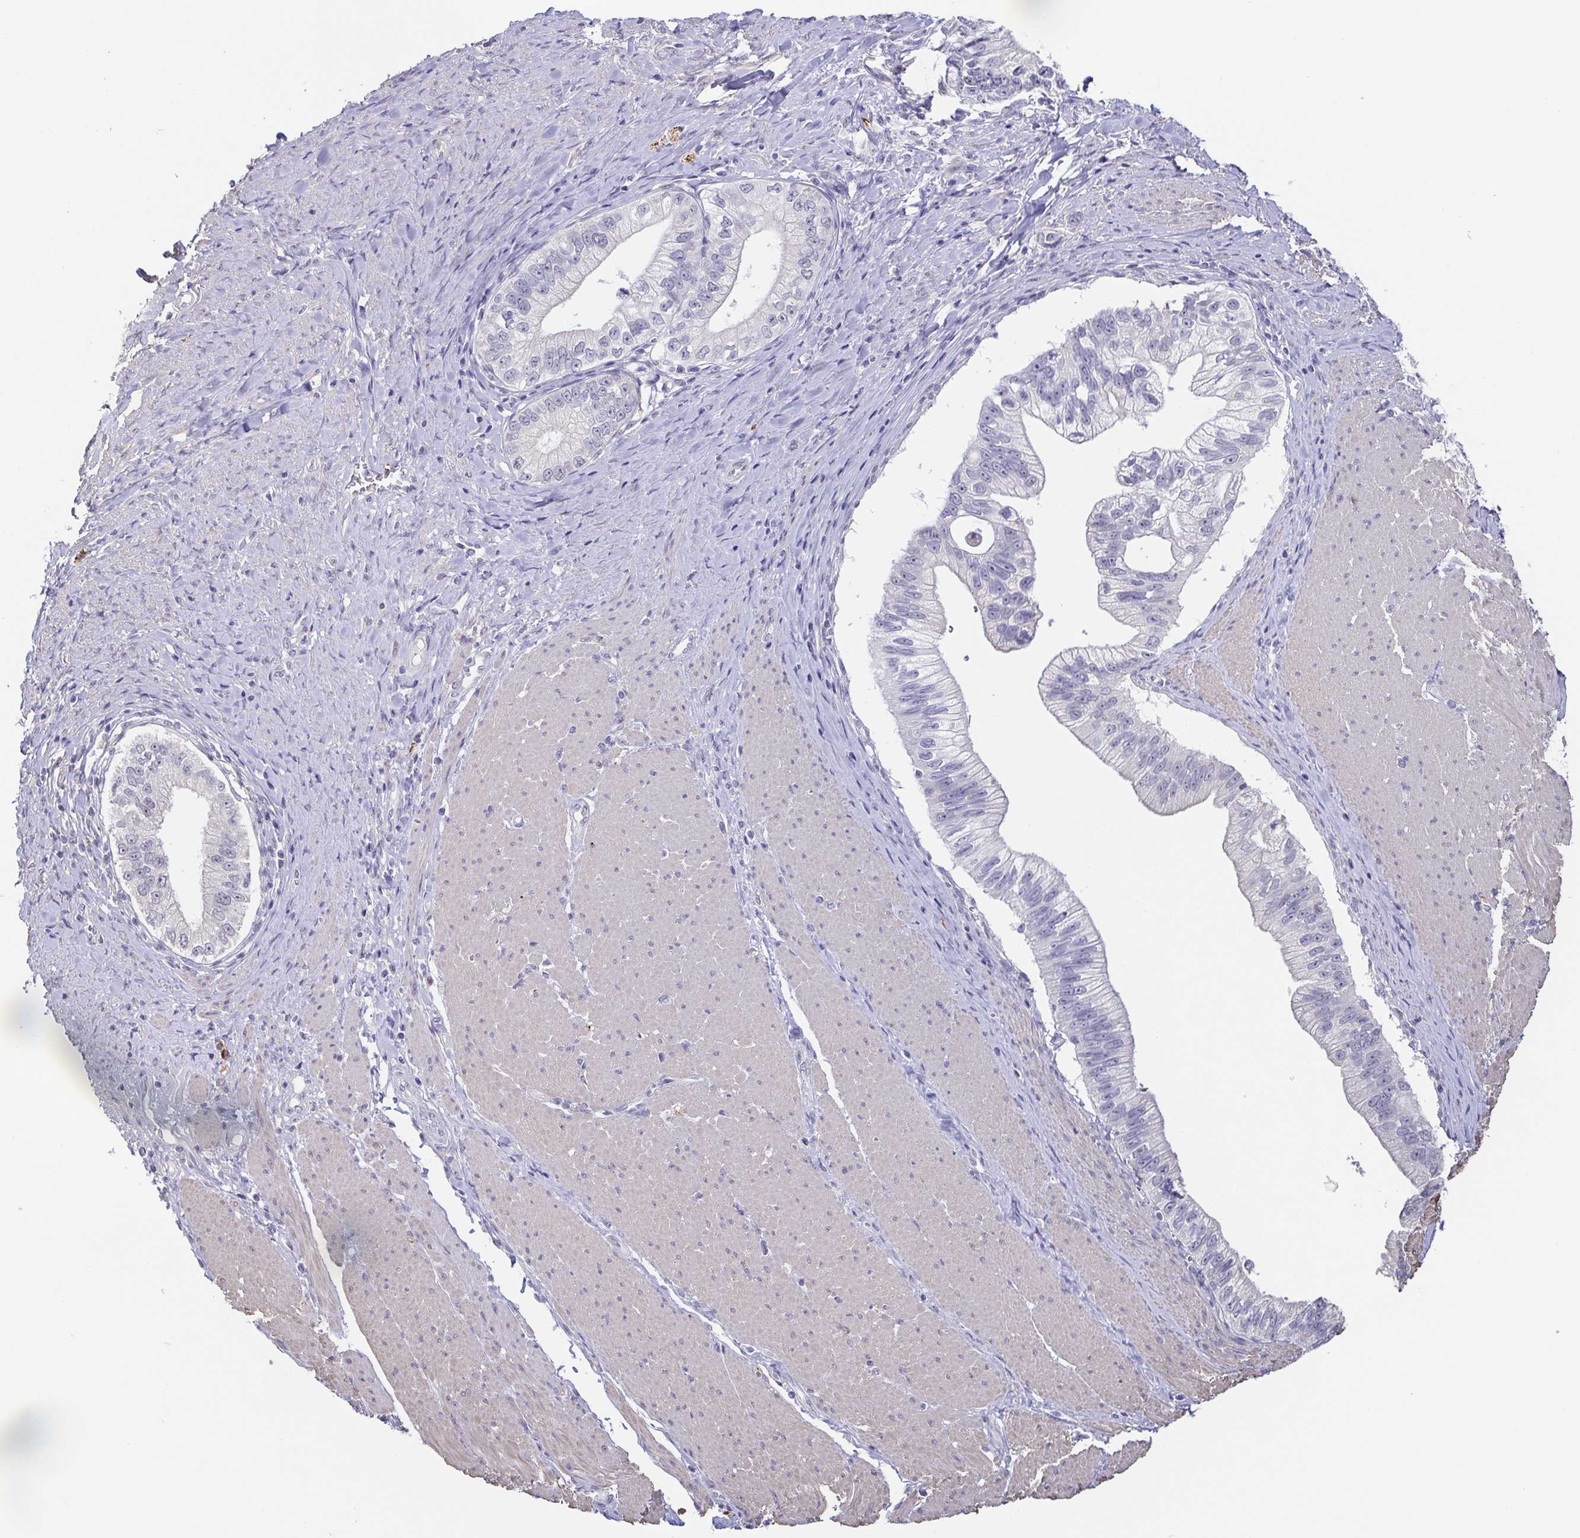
{"staining": {"intensity": "negative", "quantity": "none", "location": "none"}, "tissue": "pancreatic cancer", "cell_type": "Tumor cells", "image_type": "cancer", "snomed": [{"axis": "morphology", "description": "Adenocarcinoma, NOS"}, {"axis": "topography", "description": "Pancreas"}], "caption": "The micrograph shows no significant staining in tumor cells of pancreatic adenocarcinoma. (Immunohistochemistry (ihc), brightfield microscopy, high magnification).", "gene": "NEFH", "patient": {"sex": "male", "age": 70}}